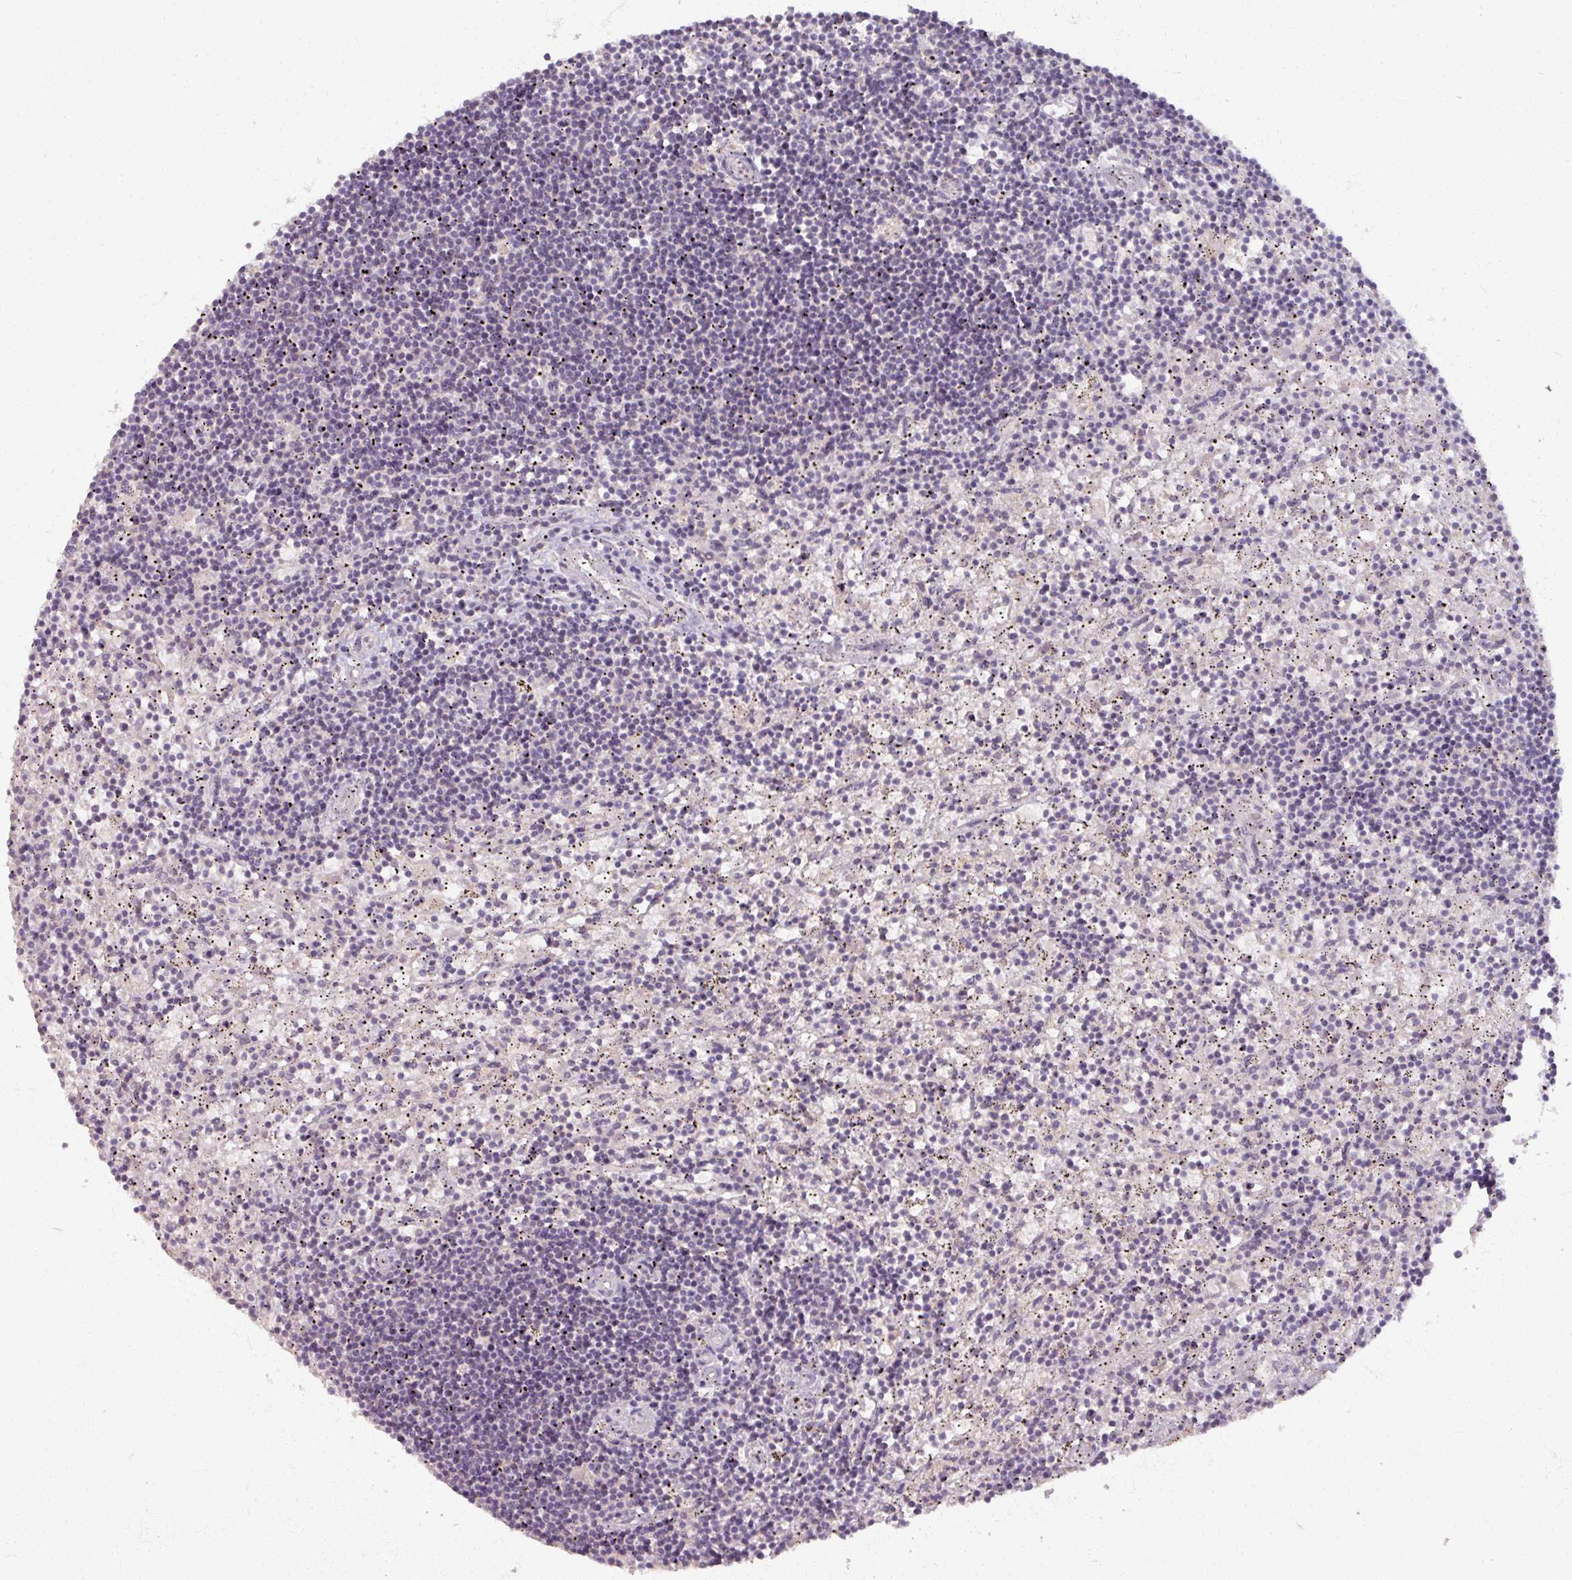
{"staining": {"intensity": "negative", "quantity": "none", "location": "none"}, "tissue": "lymphoma", "cell_type": "Tumor cells", "image_type": "cancer", "snomed": [{"axis": "morphology", "description": "Malignant lymphoma, non-Hodgkin's type, Low grade"}, {"axis": "topography", "description": "Spleen"}], "caption": "Immunohistochemistry of lymphoma reveals no positivity in tumor cells. (DAB (3,3'-diaminobenzidine) immunohistochemistry visualized using brightfield microscopy, high magnification).", "gene": "SOX11", "patient": {"sex": "male", "age": 76}}